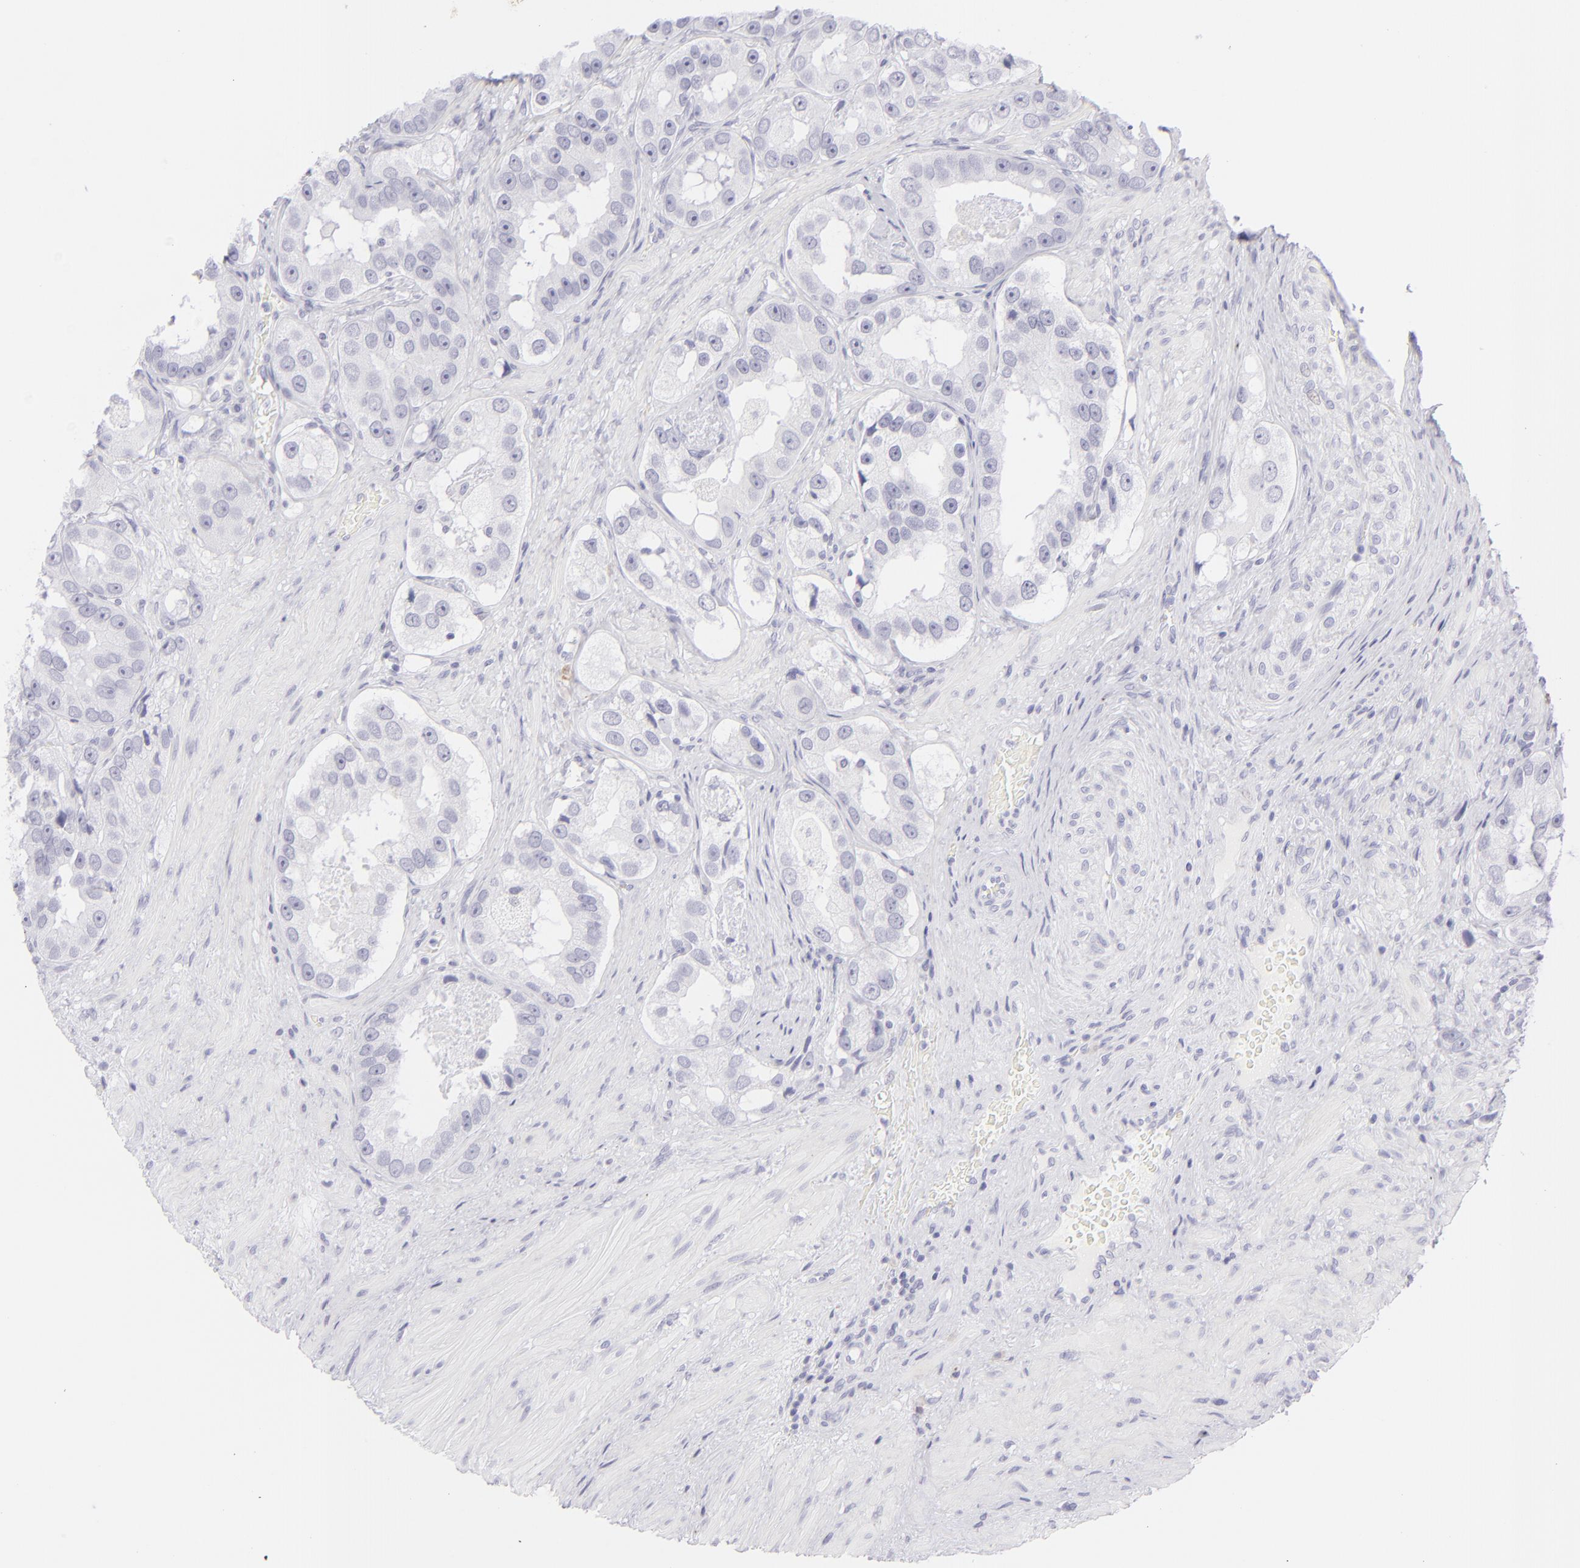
{"staining": {"intensity": "negative", "quantity": "none", "location": "none"}, "tissue": "prostate cancer", "cell_type": "Tumor cells", "image_type": "cancer", "snomed": [{"axis": "morphology", "description": "Adenocarcinoma, High grade"}, {"axis": "topography", "description": "Prostate"}], "caption": "An image of human prostate cancer is negative for staining in tumor cells.", "gene": "FCER2", "patient": {"sex": "male", "age": 63}}